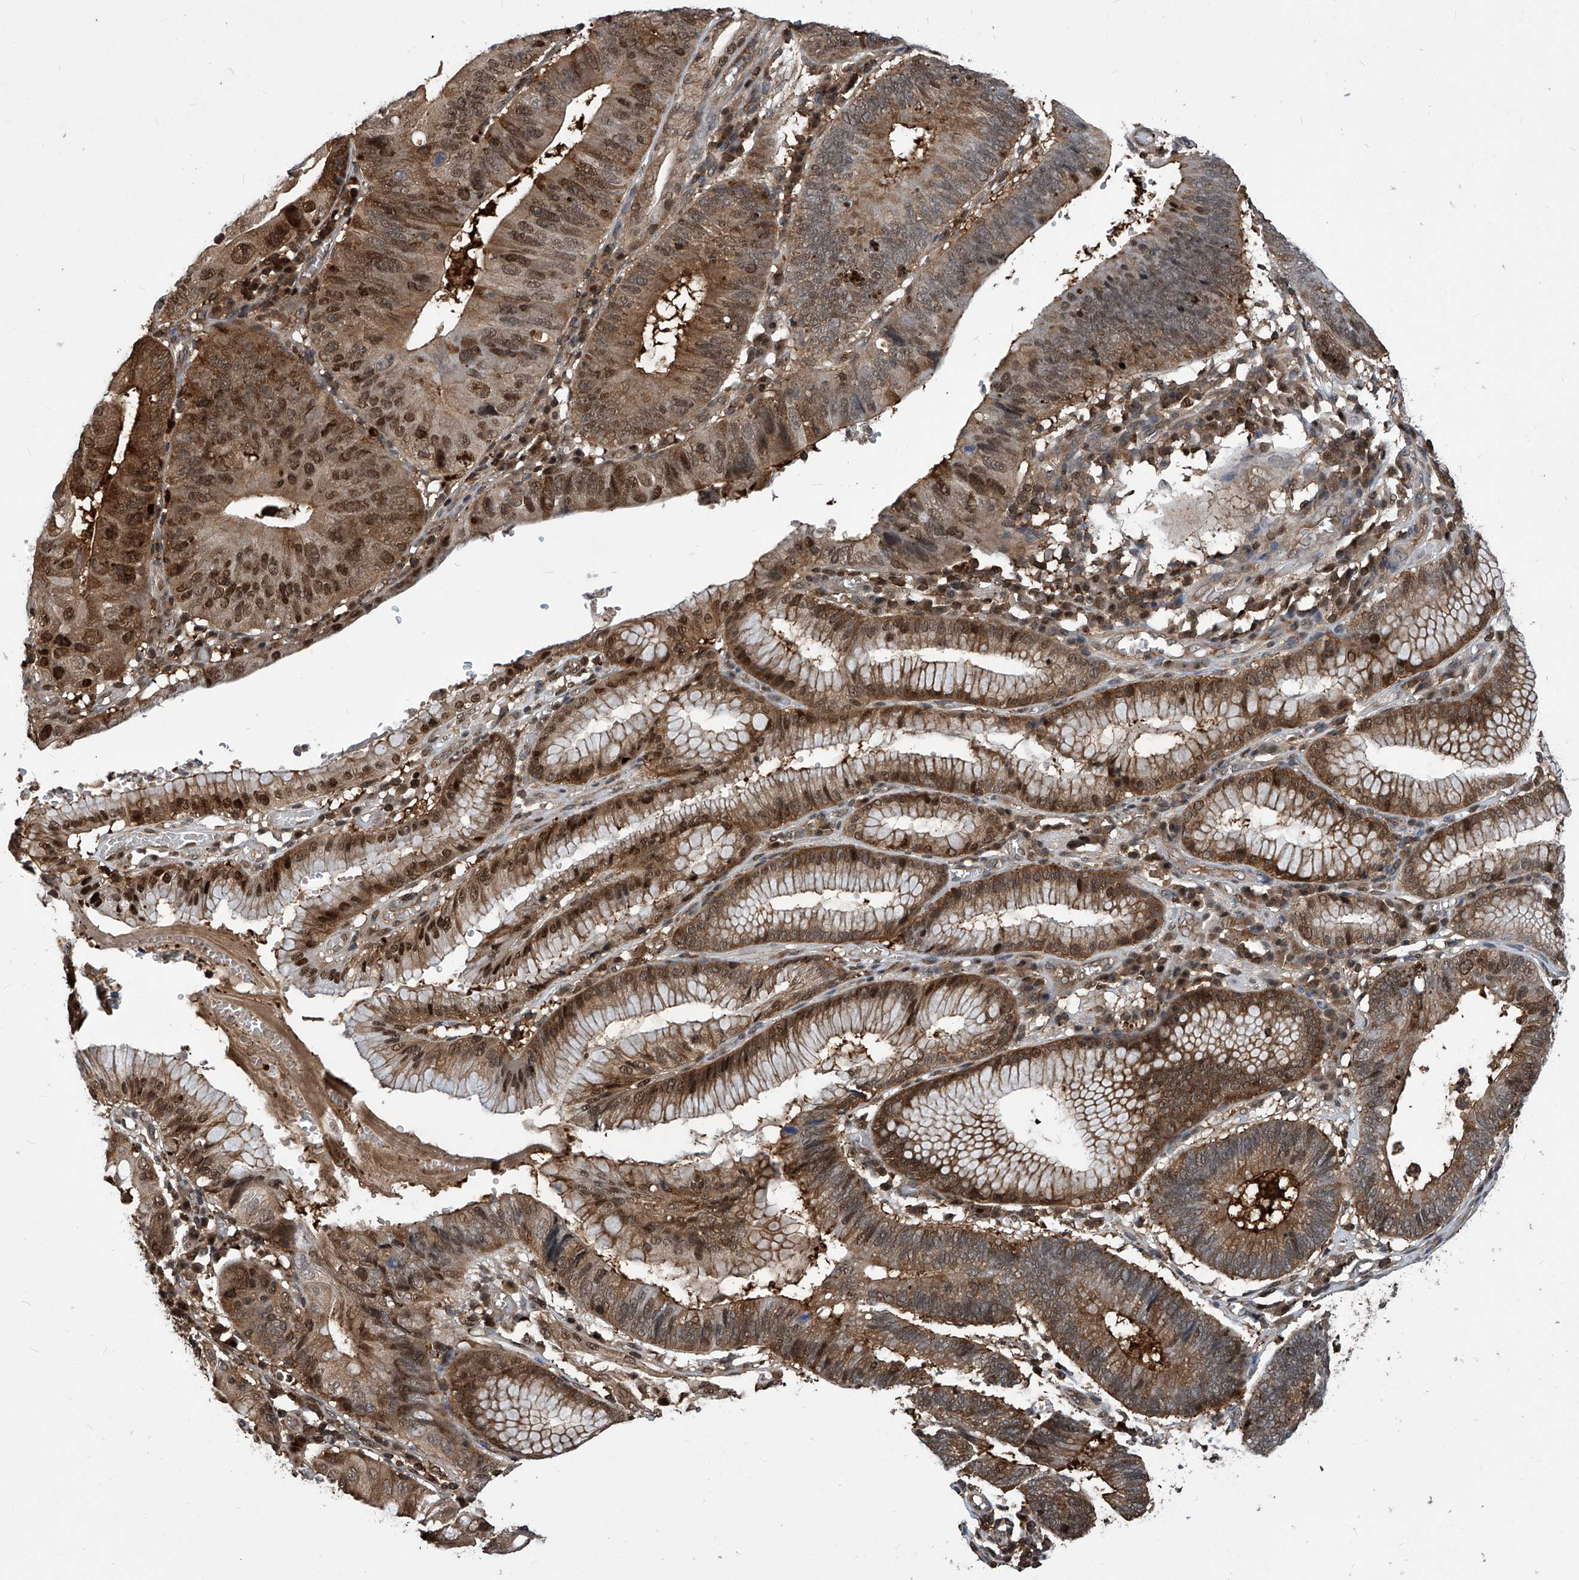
{"staining": {"intensity": "moderate", "quantity": ">75%", "location": "cytoplasmic/membranous,nuclear"}, "tissue": "stomach cancer", "cell_type": "Tumor cells", "image_type": "cancer", "snomed": [{"axis": "morphology", "description": "Adenocarcinoma, NOS"}, {"axis": "topography", "description": "Stomach"}], "caption": "Adenocarcinoma (stomach) stained with immunohistochemistry demonstrates moderate cytoplasmic/membranous and nuclear staining in about >75% of tumor cells. (DAB (3,3'-diaminobenzidine) IHC, brown staining for protein, blue staining for nuclei).", "gene": "PSMB1", "patient": {"sex": "male", "age": 59}}